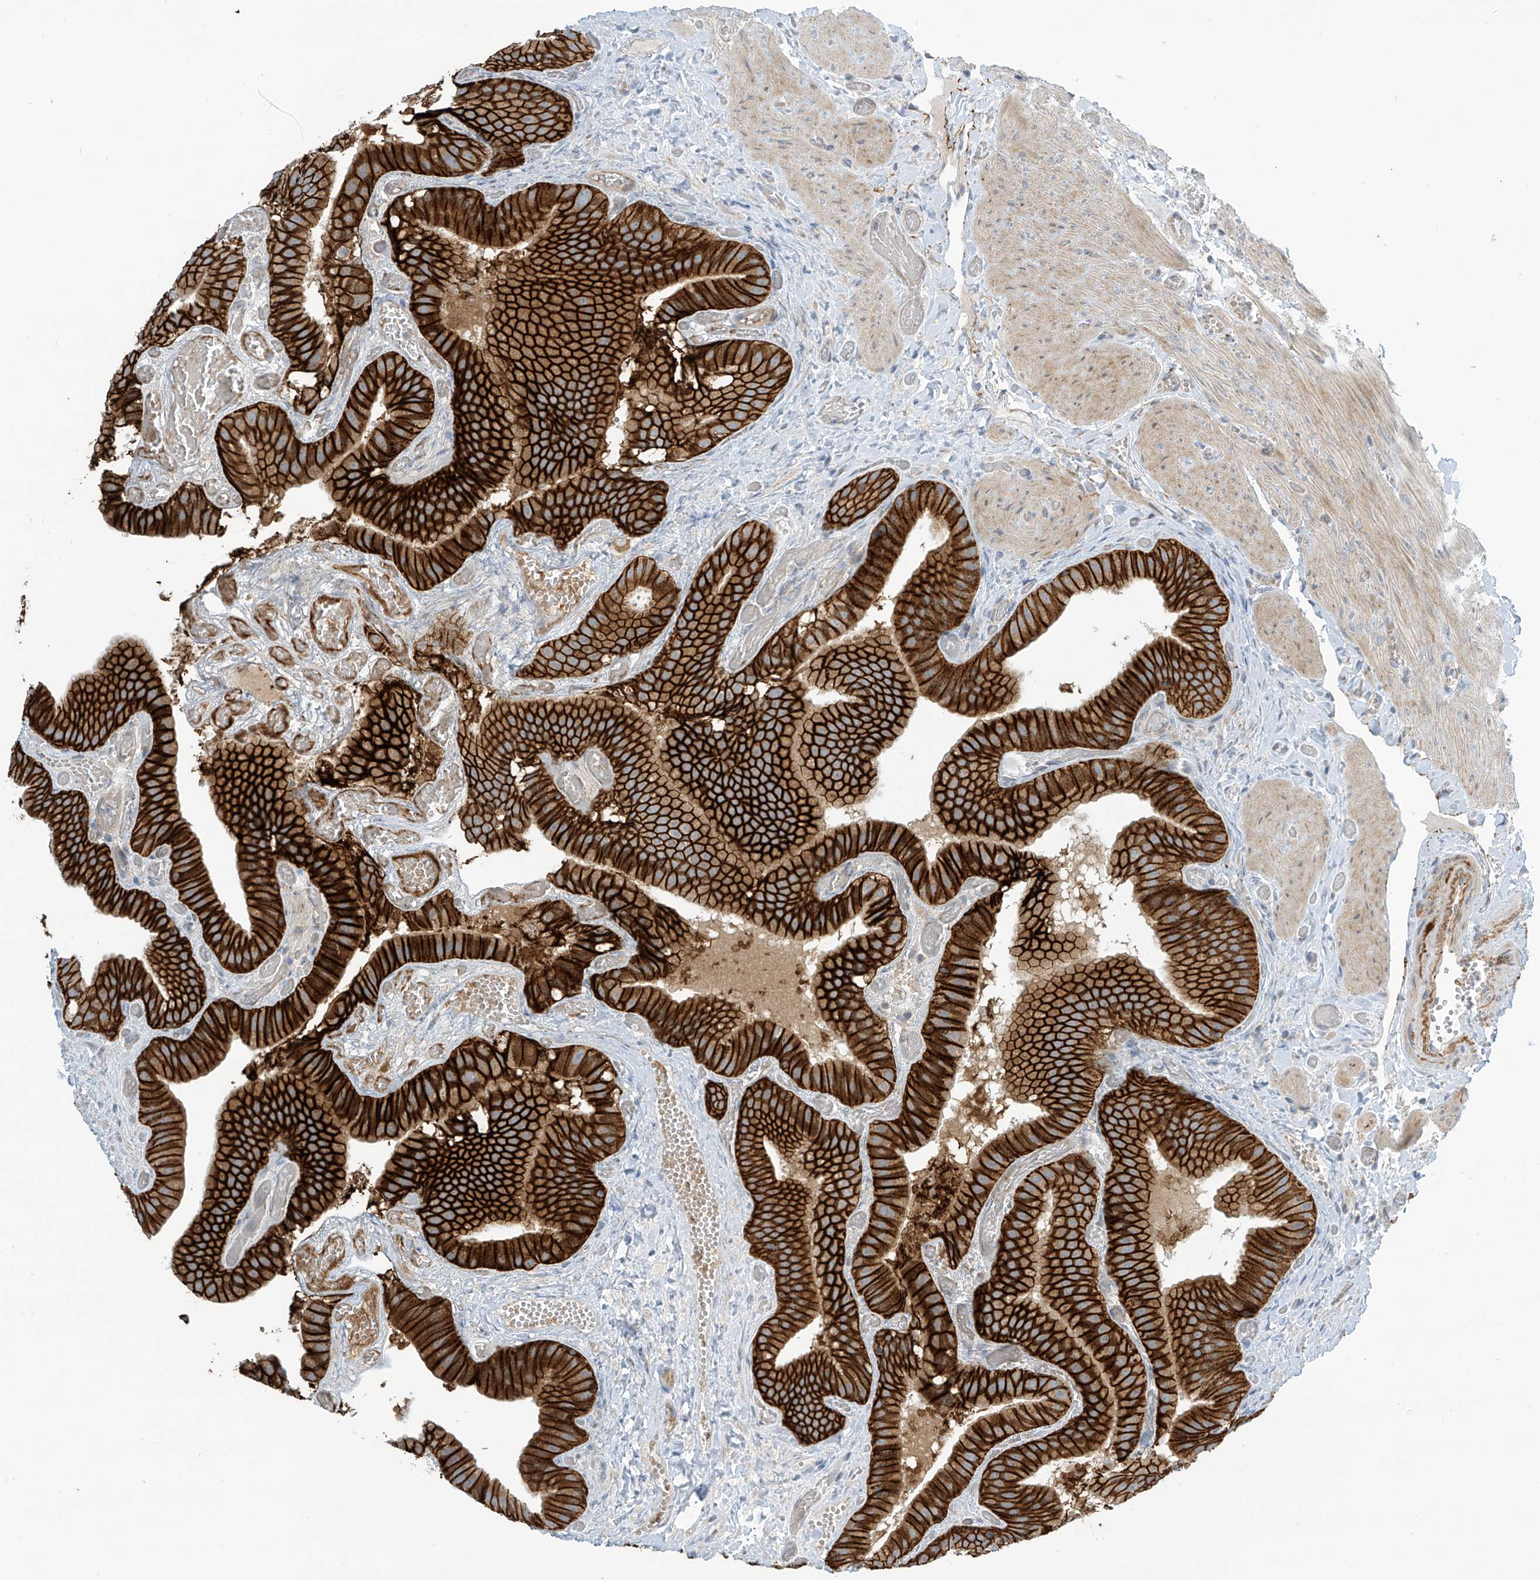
{"staining": {"intensity": "strong", "quantity": ">75%", "location": "cytoplasmic/membranous"}, "tissue": "gallbladder", "cell_type": "Glandular cells", "image_type": "normal", "snomed": [{"axis": "morphology", "description": "Normal tissue, NOS"}, {"axis": "topography", "description": "Gallbladder"}], "caption": "A high-resolution histopathology image shows immunohistochemistry (IHC) staining of benign gallbladder, which displays strong cytoplasmic/membranous staining in approximately >75% of glandular cells. The staining is performed using DAB brown chromogen to label protein expression. The nuclei are counter-stained blue using hematoxylin.", "gene": "FSD1L", "patient": {"sex": "female", "age": 64}}